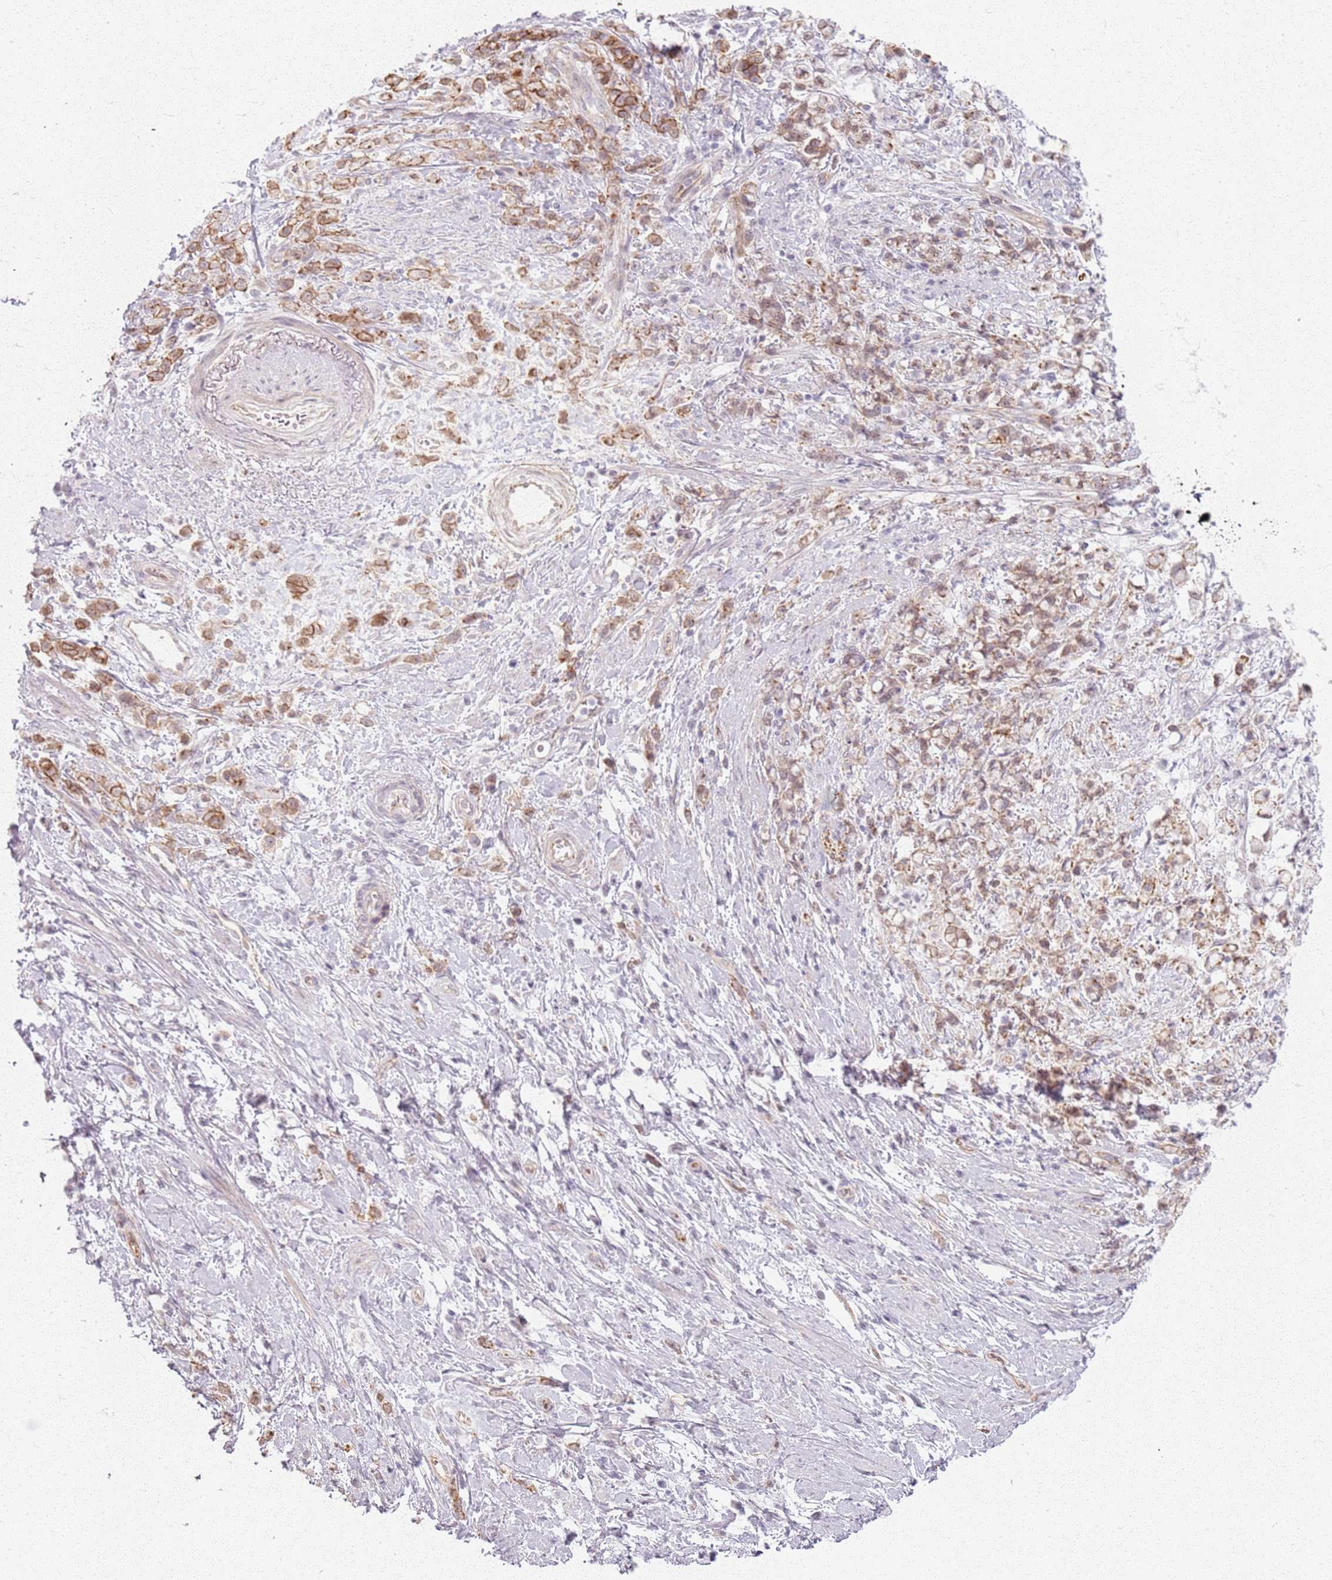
{"staining": {"intensity": "moderate", "quantity": ">75%", "location": "cytoplasmic/membranous"}, "tissue": "stomach cancer", "cell_type": "Tumor cells", "image_type": "cancer", "snomed": [{"axis": "morphology", "description": "Adenocarcinoma, NOS"}, {"axis": "topography", "description": "Stomach"}], "caption": "Protein staining exhibits moderate cytoplasmic/membranous positivity in about >75% of tumor cells in stomach adenocarcinoma. The protein of interest is shown in brown color, while the nuclei are stained blue.", "gene": "KCNA5", "patient": {"sex": "female", "age": 60}}